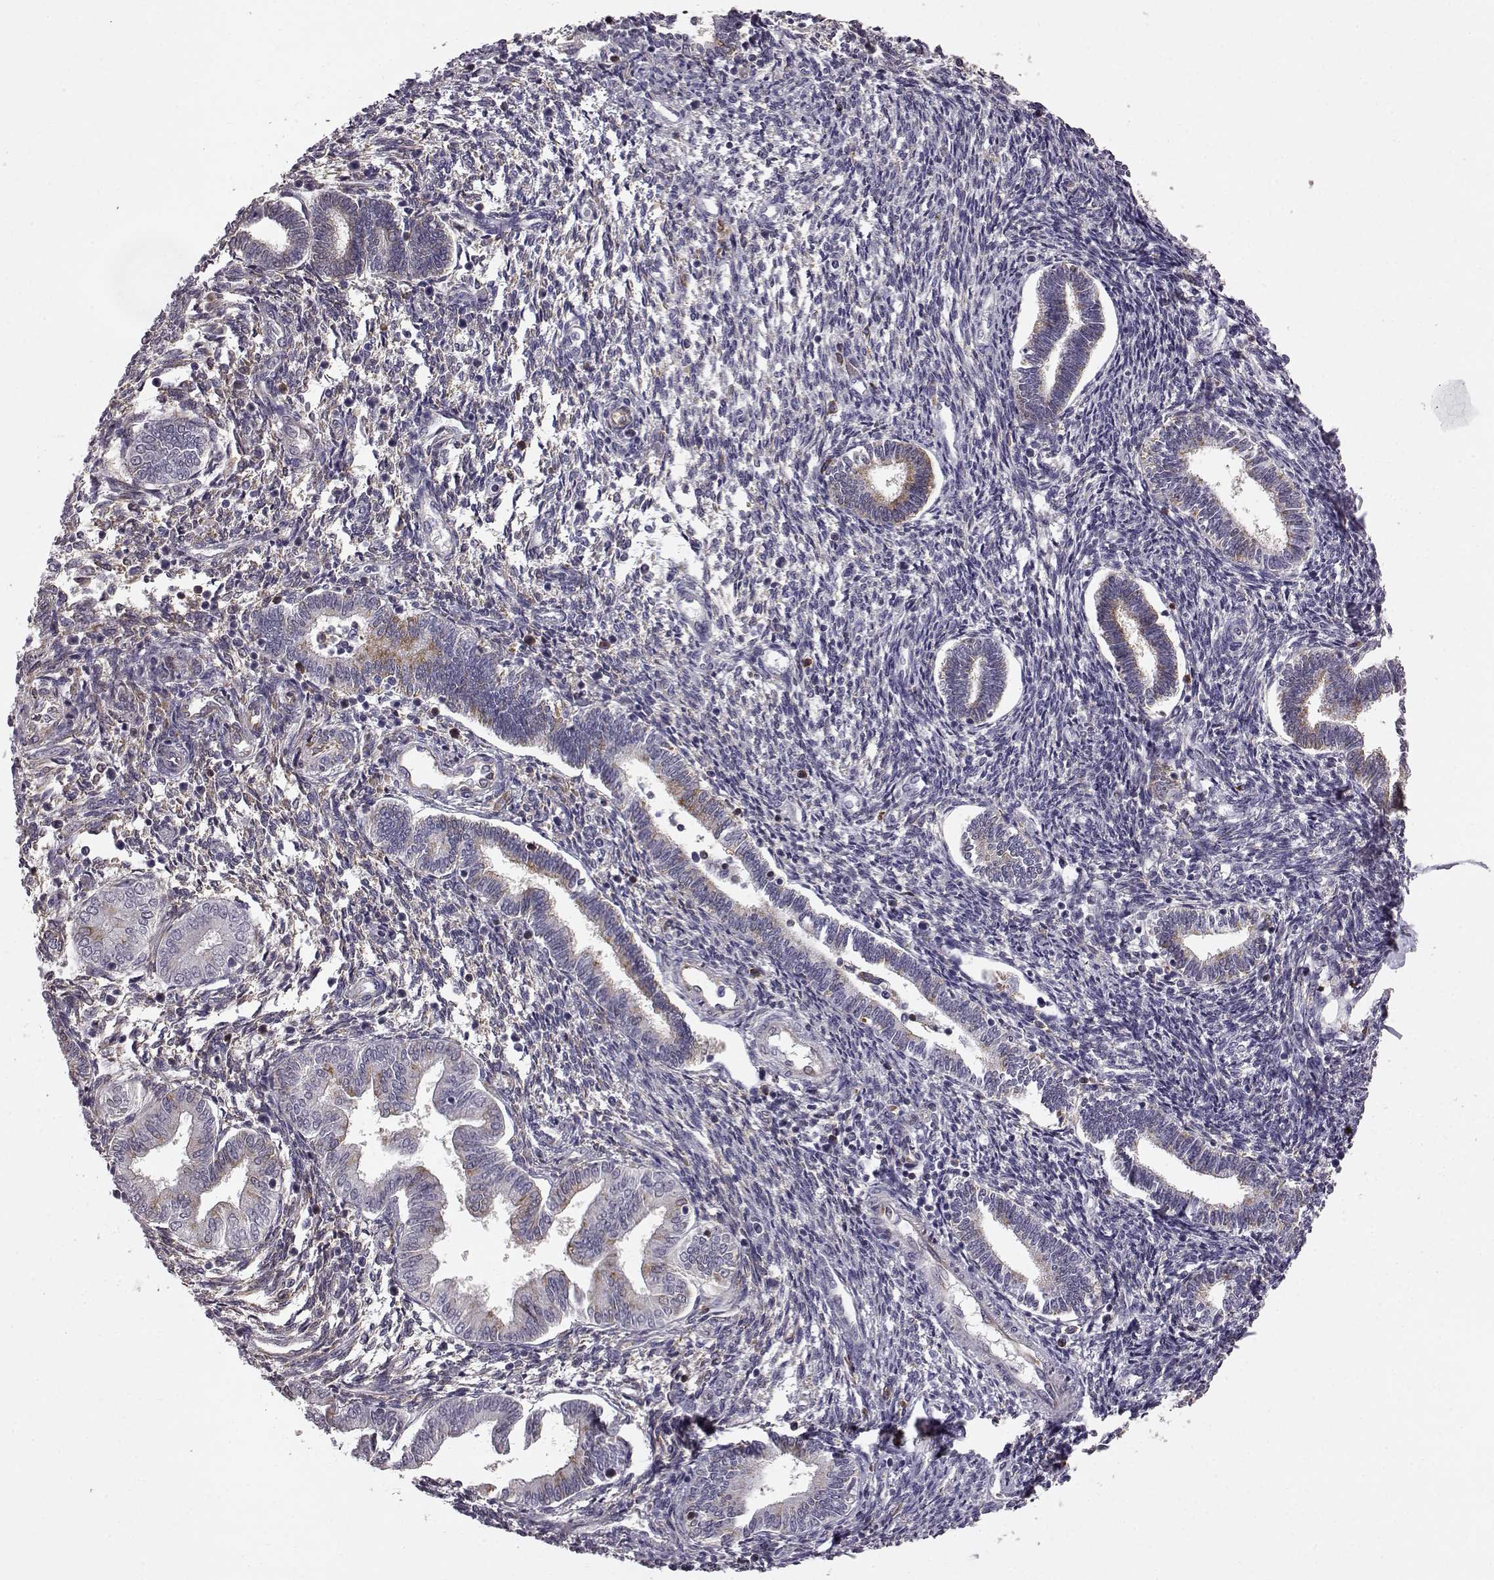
{"staining": {"intensity": "negative", "quantity": "none", "location": "none"}, "tissue": "endometrium", "cell_type": "Cells in endometrial stroma", "image_type": "normal", "snomed": [{"axis": "morphology", "description": "Normal tissue, NOS"}, {"axis": "topography", "description": "Endometrium"}], "caption": "High power microscopy photomicrograph of an IHC micrograph of unremarkable endometrium, revealing no significant expression in cells in endometrial stroma.", "gene": "ADGRG2", "patient": {"sex": "female", "age": 42}}